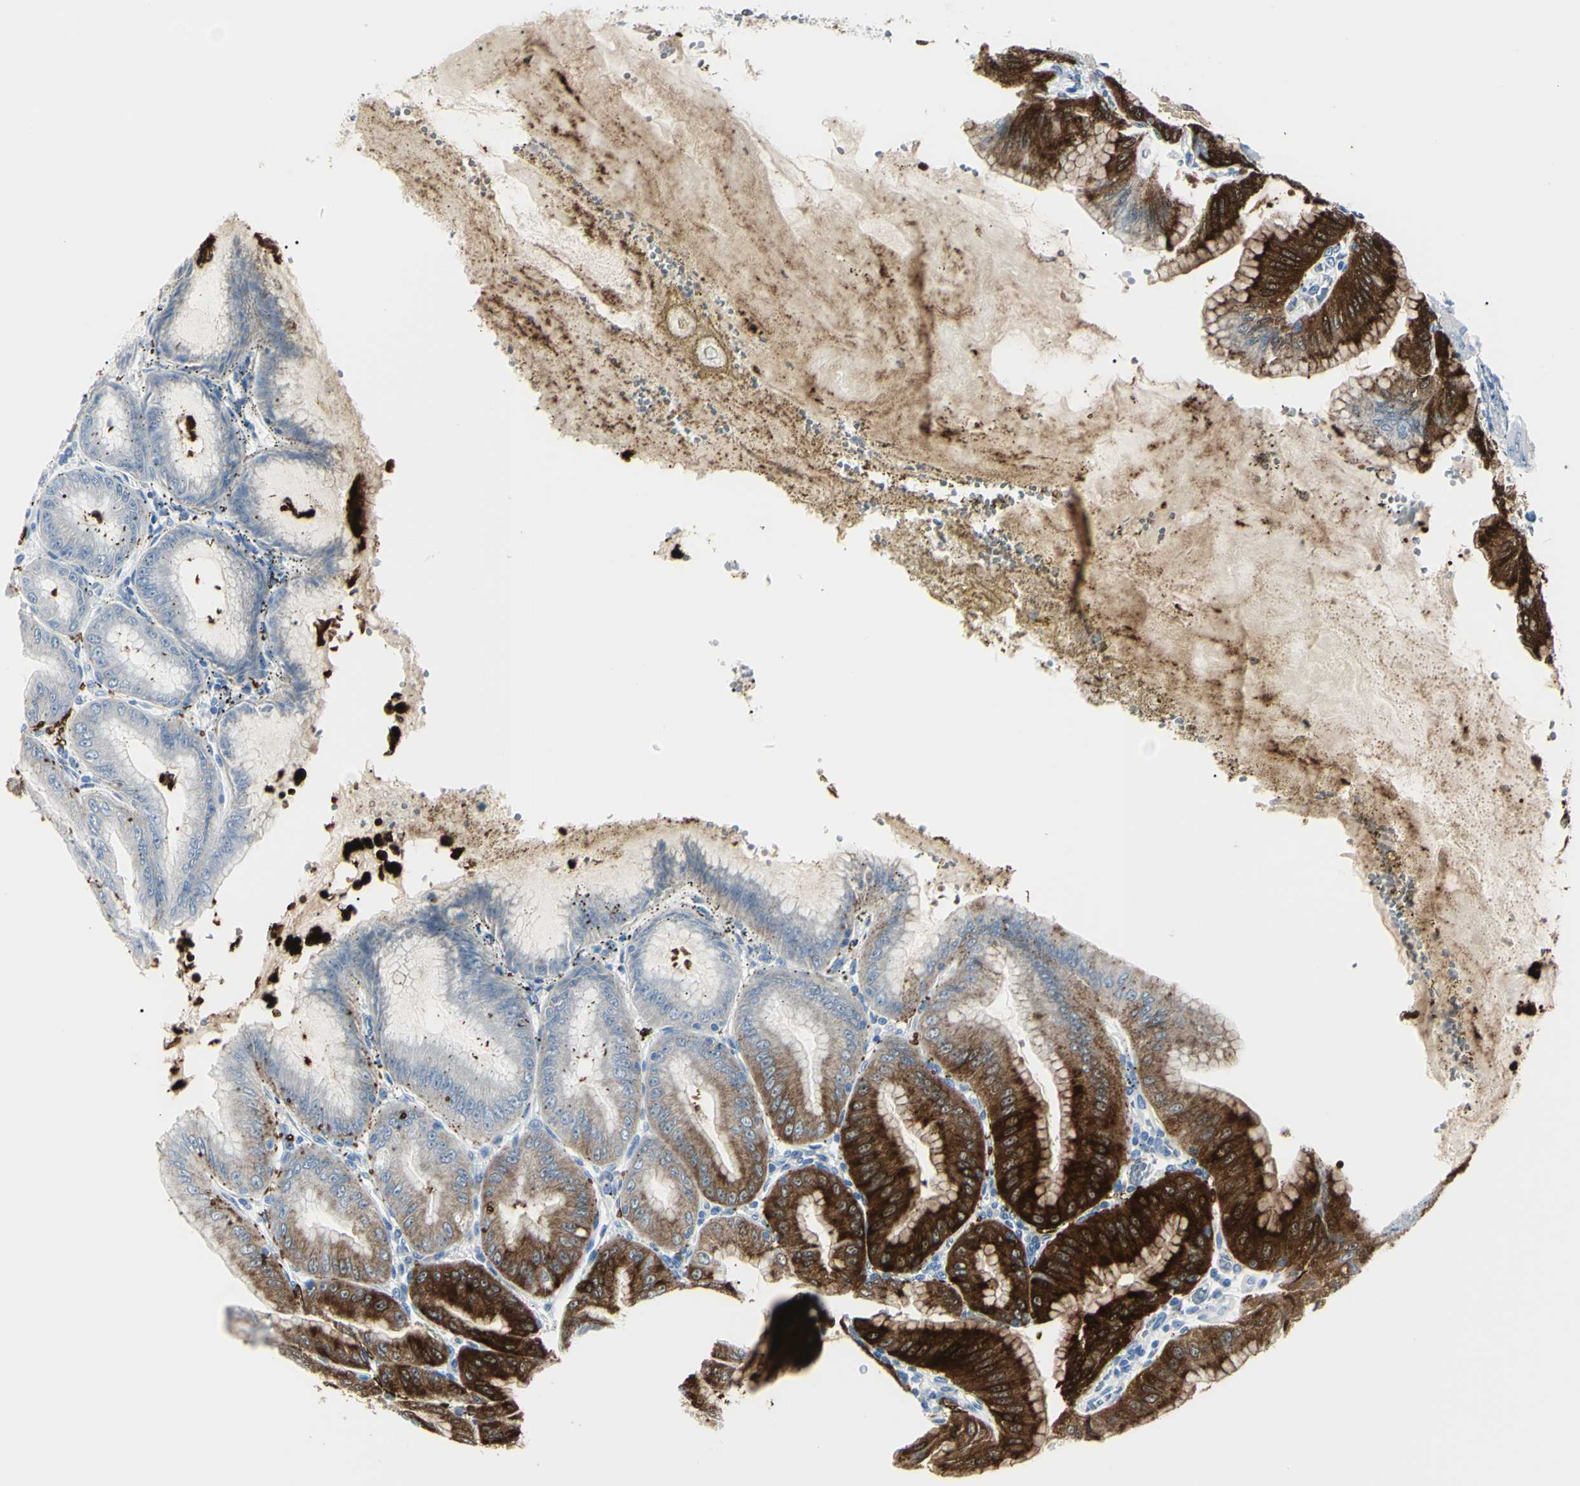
{"staining": {"intensity": "strong", "quantity": ">75%", "location": "cytoplasmic/membranous,nuclear"}, "tissue": "stomach", "cell_type": "Glandular cells", "image_type": "normal", "snomed": [{"axis": "morphology", "description": "Normal tissue, NOS"}, {"axis": "topography", "description": "Stomach, lower"}], "caption": "Brown immunohistochemical staining in unremarkable human stomach reveals strong cytoplasmic/membranous,nuclear expression in about >75% of glandular cells. (DAB (3,3'-diaminobenzidine) IHC, brown staining for protein, blue staining for nuclei).", "gene": "CA2", "patient": {"sex": "male", "age": 71}}